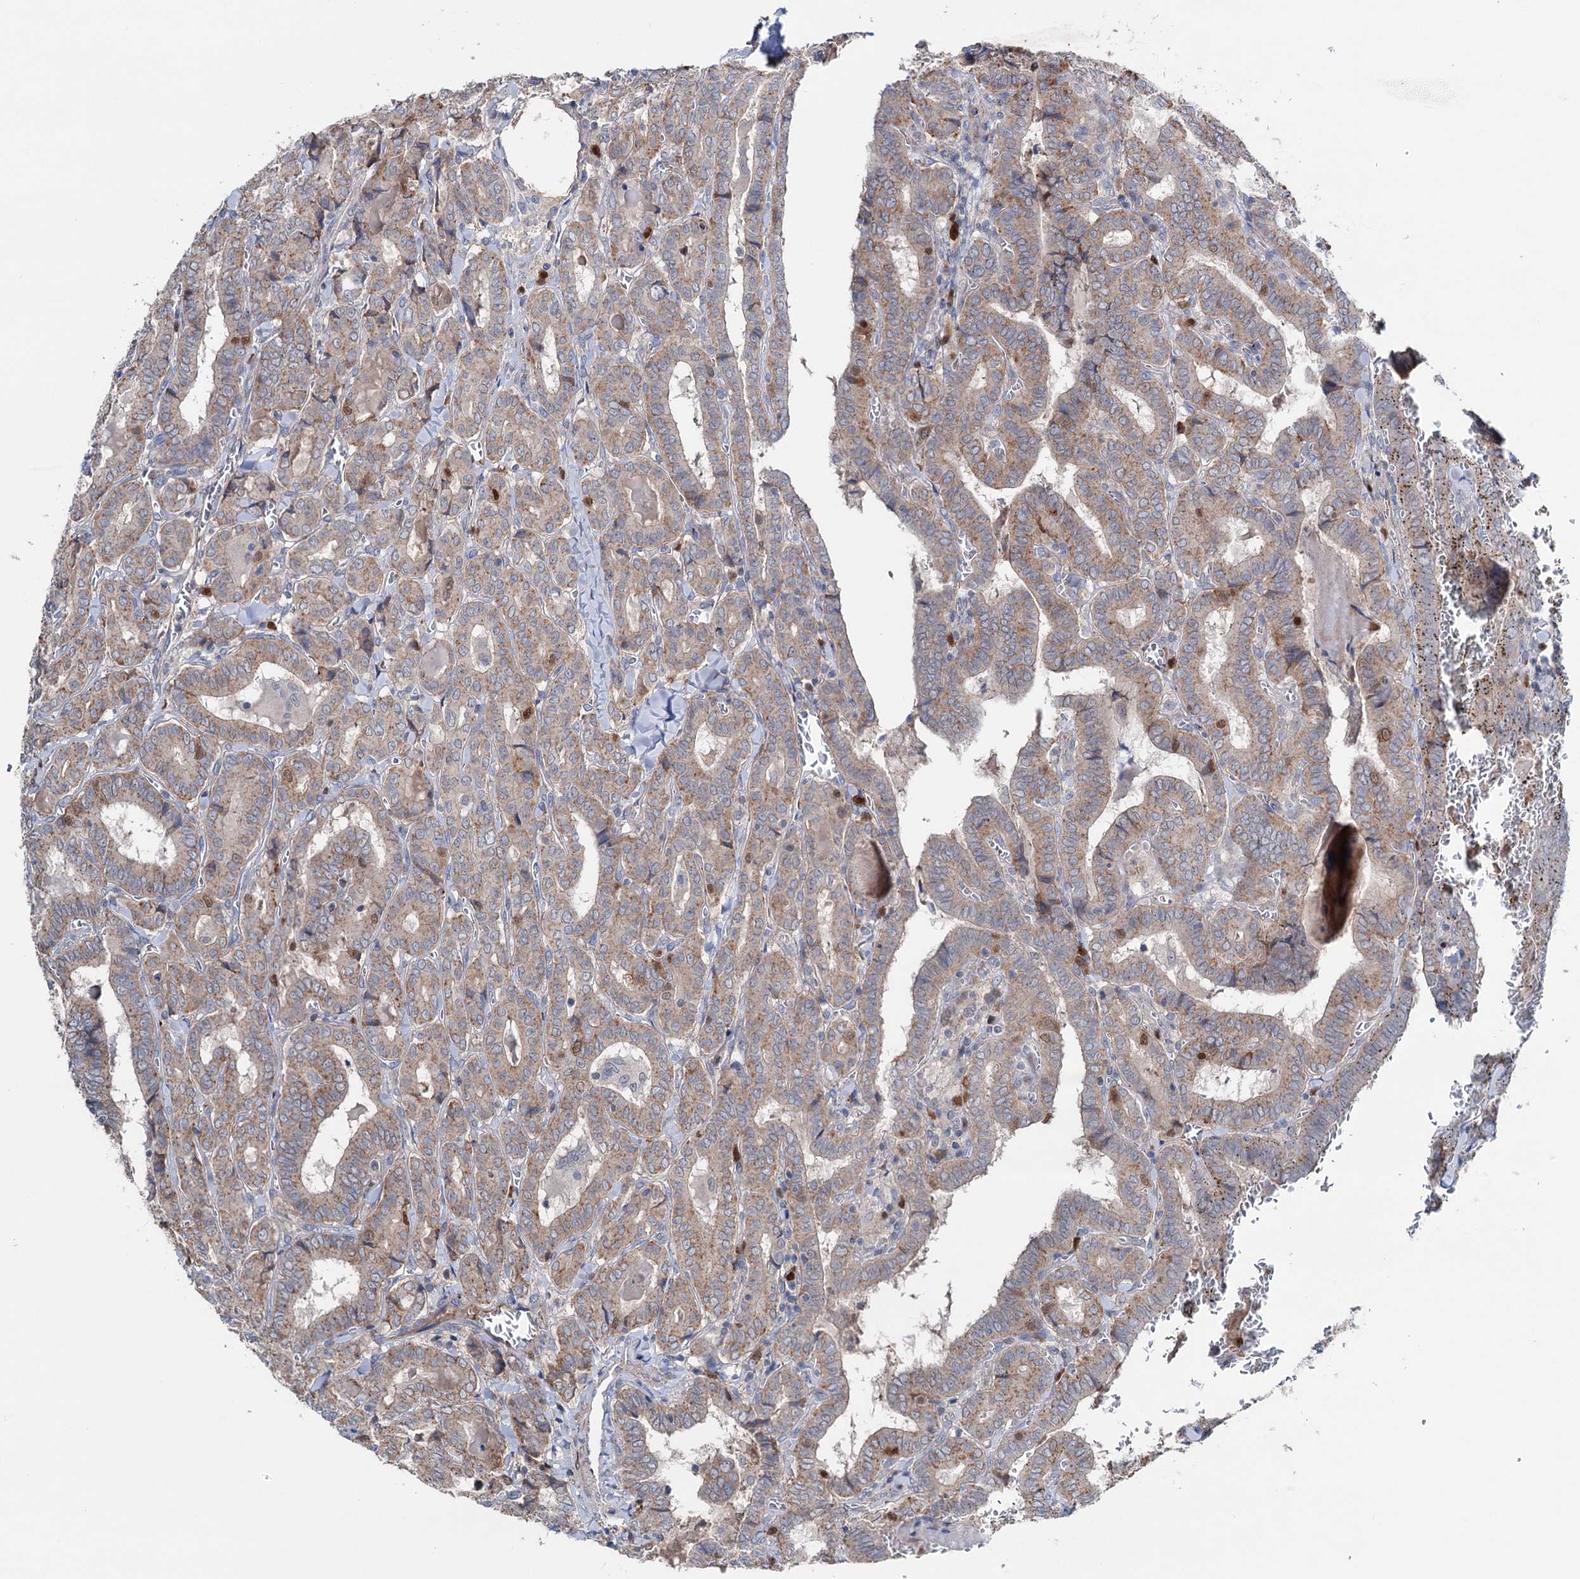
{"staining": {"intensity": "moderate", "quantity": "25%-75%", "location": "cytoplasmic/membranous"}, "tissue": "thyroid cancer", "cell_type": "Tumor cells", "image_type": "cancer", "snomed": [{"axis": "morphology", "description": "Papillary adenocarcinoma, NOS"}, {"axis": "topography", "description": "Thyroid gland"}], "caption": "This is an image of immunohistochemistry staining of thyroid cancer, which shows moderate expression in the cytoplasmic/membranous of tumor cells.", "gene": "NCAPD2", "patient": {"sex": "female", "age": 72}}